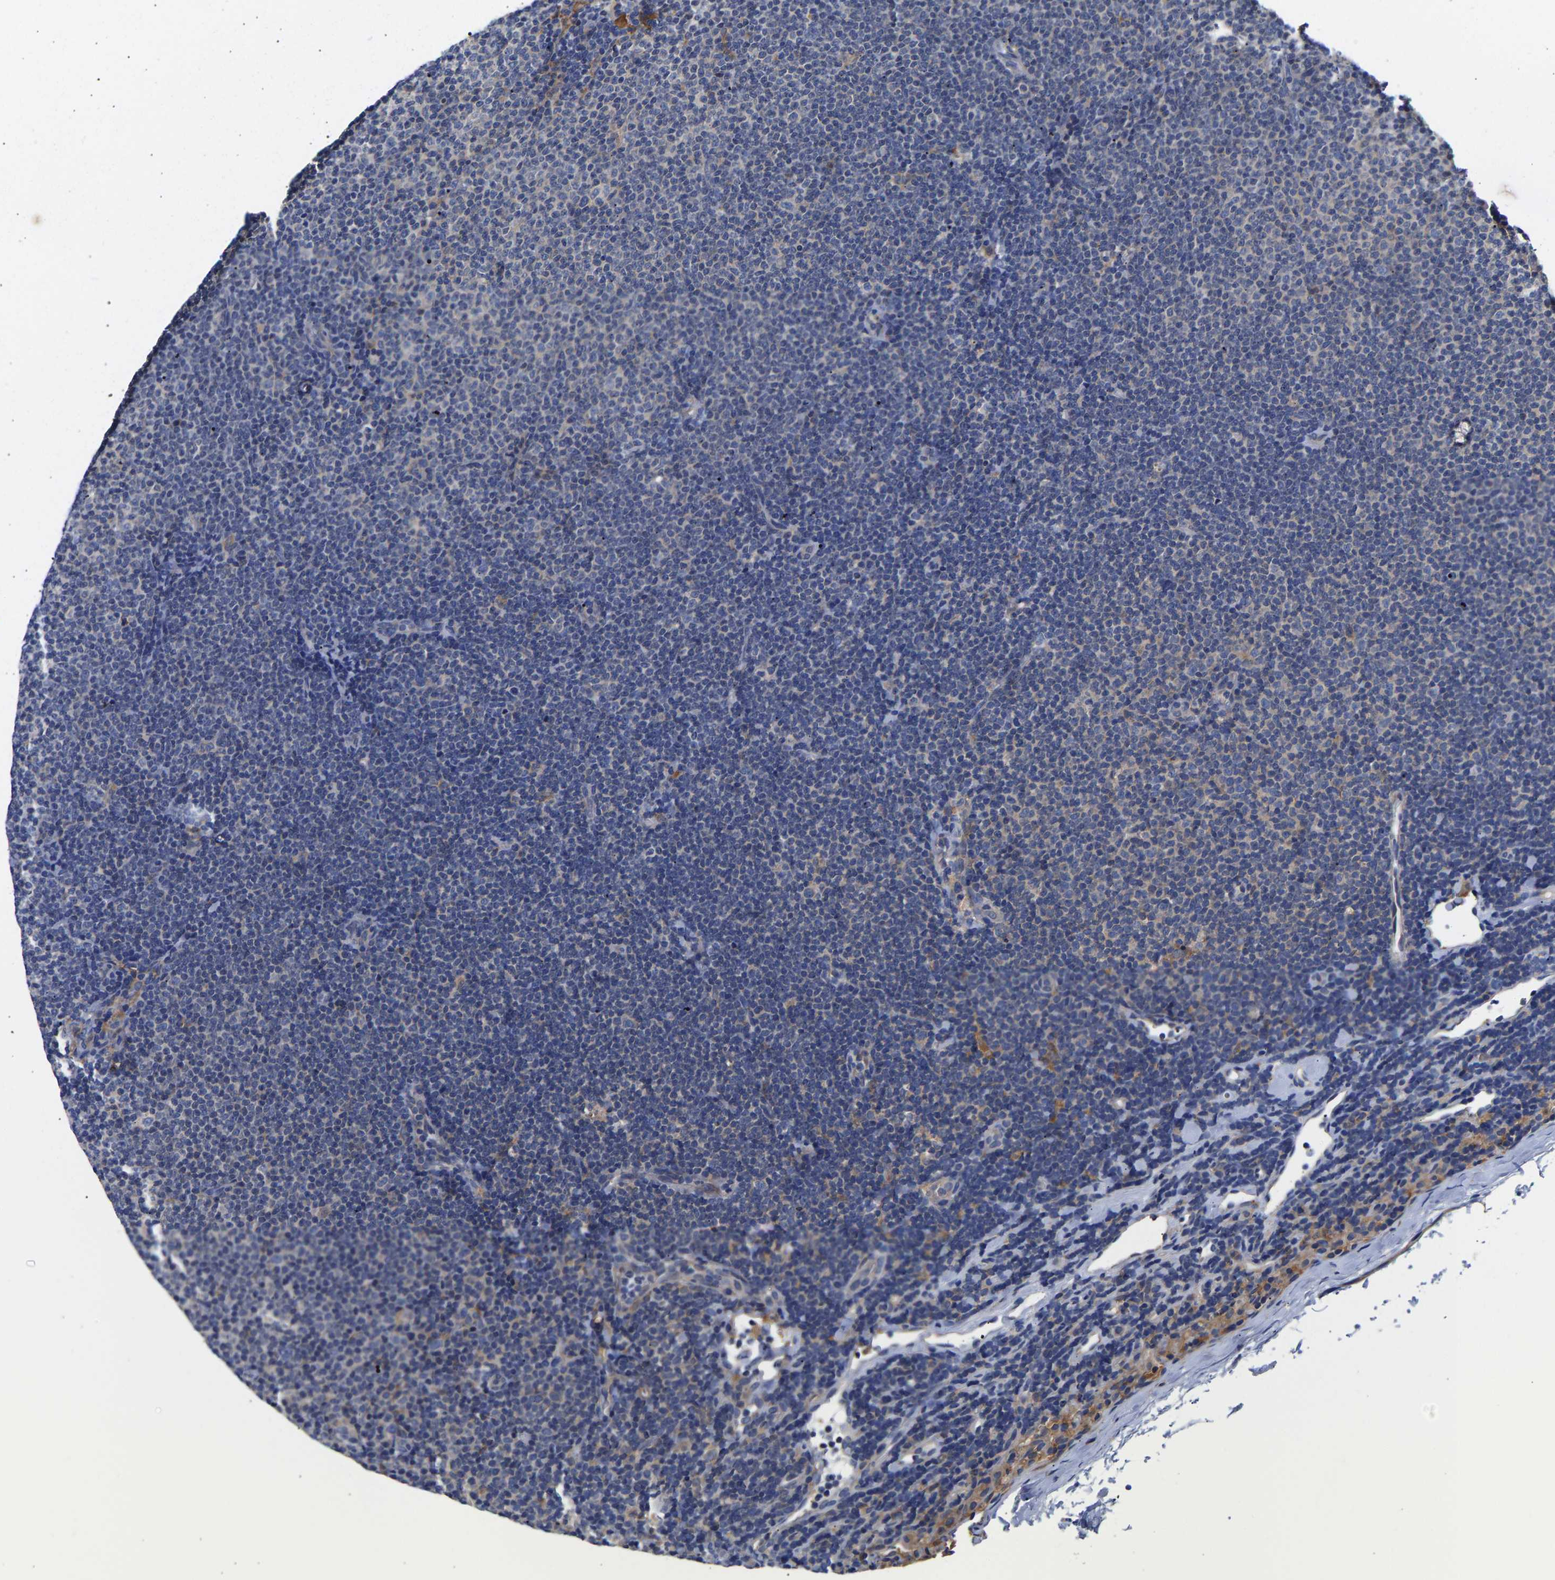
{"staining": {"intensity": "negative", "quantity": "none", "location": "none"}, "tissue": "lymphoma", "cell_type": "Tumor cells", "image_type": "cancer", "snomed": [{"axis": "morphology", "description": "Malignant lymphoma, non-Hodgkin's type, Low grade"}, {"axis": "topography", "description": "Lymph node"}], "caption": "The photomicrograph displays no staining of tumor cells in lymphoma.", "gene": "CCDC6", "patient": {"sex": "female", "age": 53}}